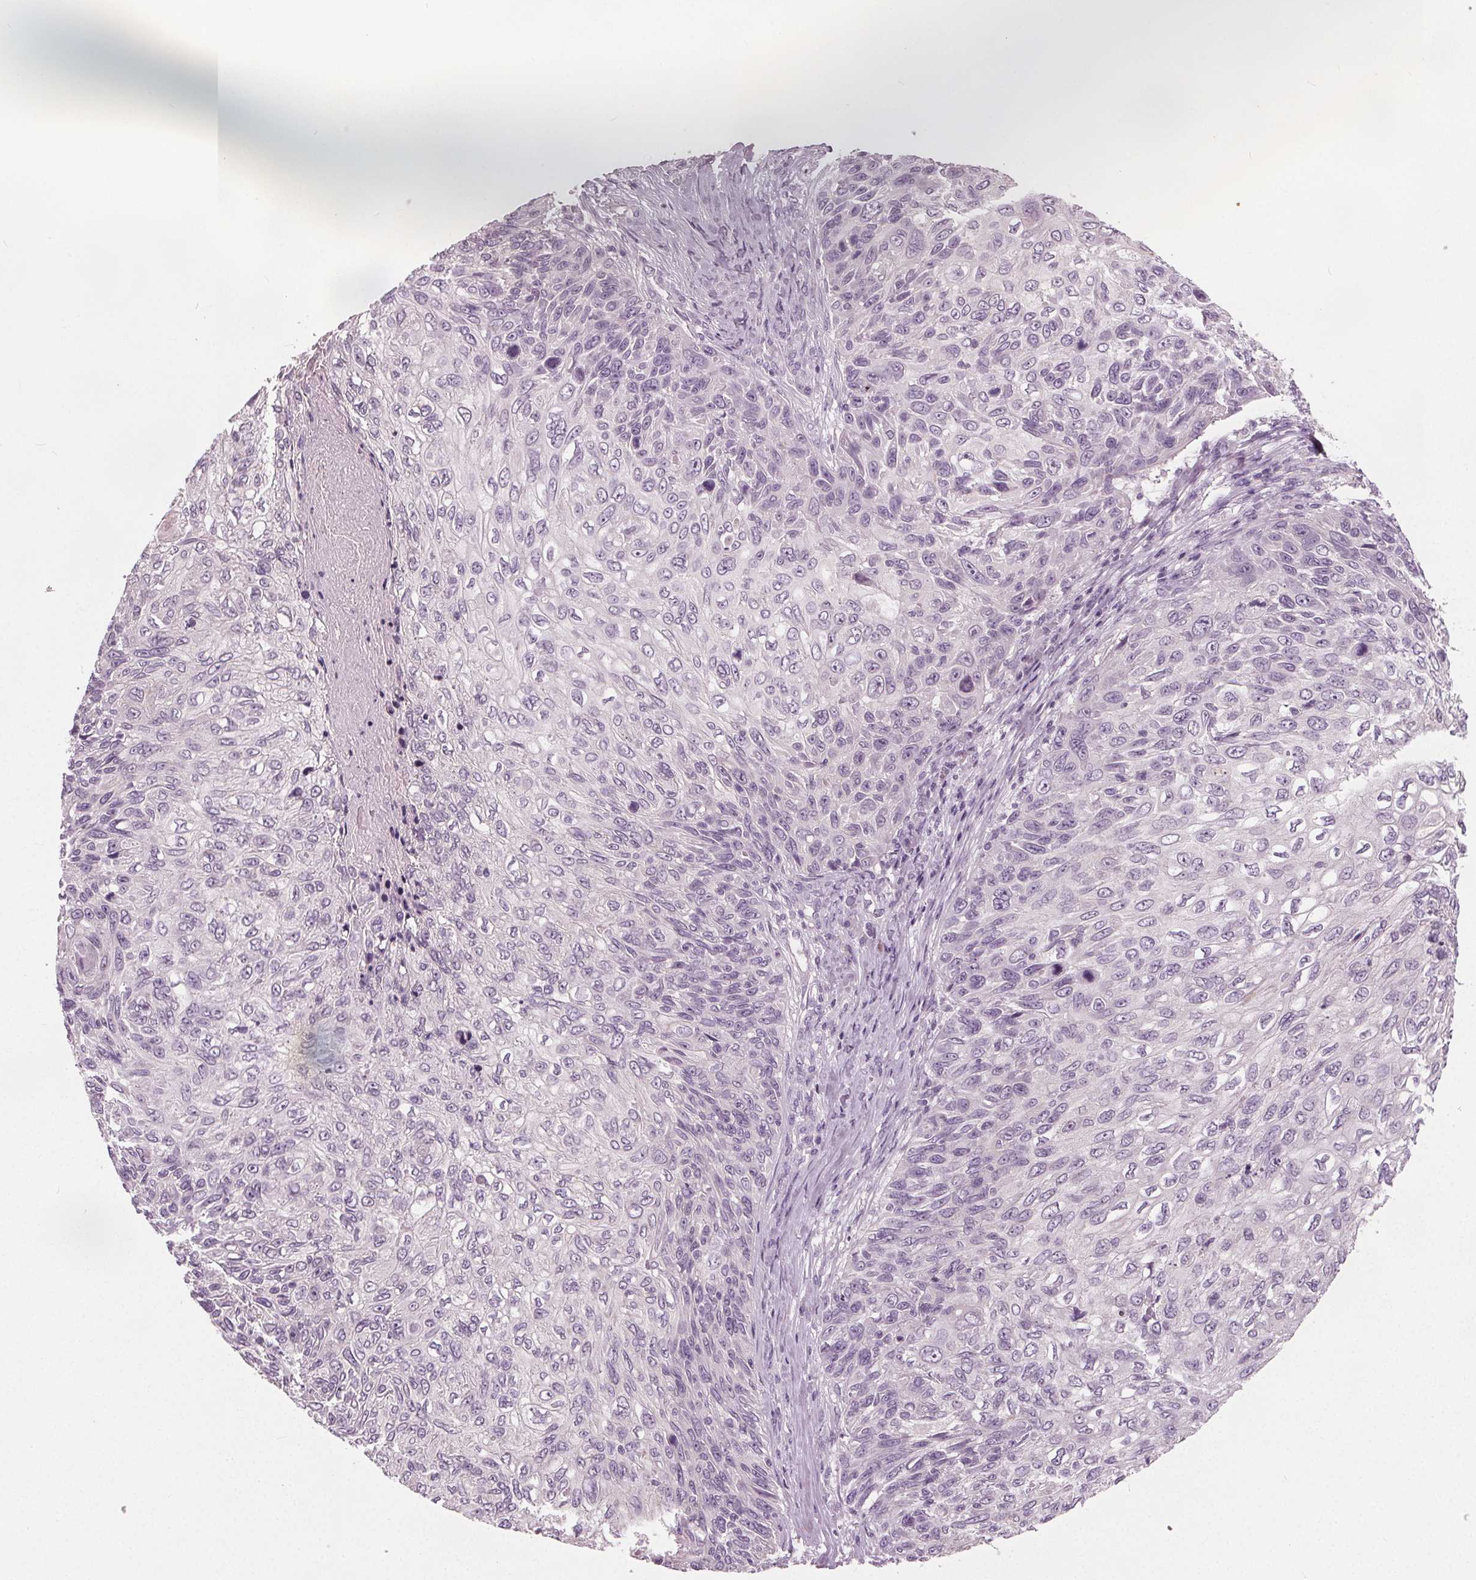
{"staining": {"intensity": "negative", "quantity": "none", "location": "none"}, "tissue": "skin cancer", "cell_type": "Tumor cells", "image_type": "cancer", "snomed": [{"axis": "morphology", "description": "Squamous cell carcinoma, NOS"}, {"axis": "topography", "description": "Skin"}], "caption": "Immunohistochemical staining of skin cancer (squamous cell carcinoma) reveals no significant staining in tumor cells.", "gene": "TKFC", "patient": {"sex": "male", "age": 92}}